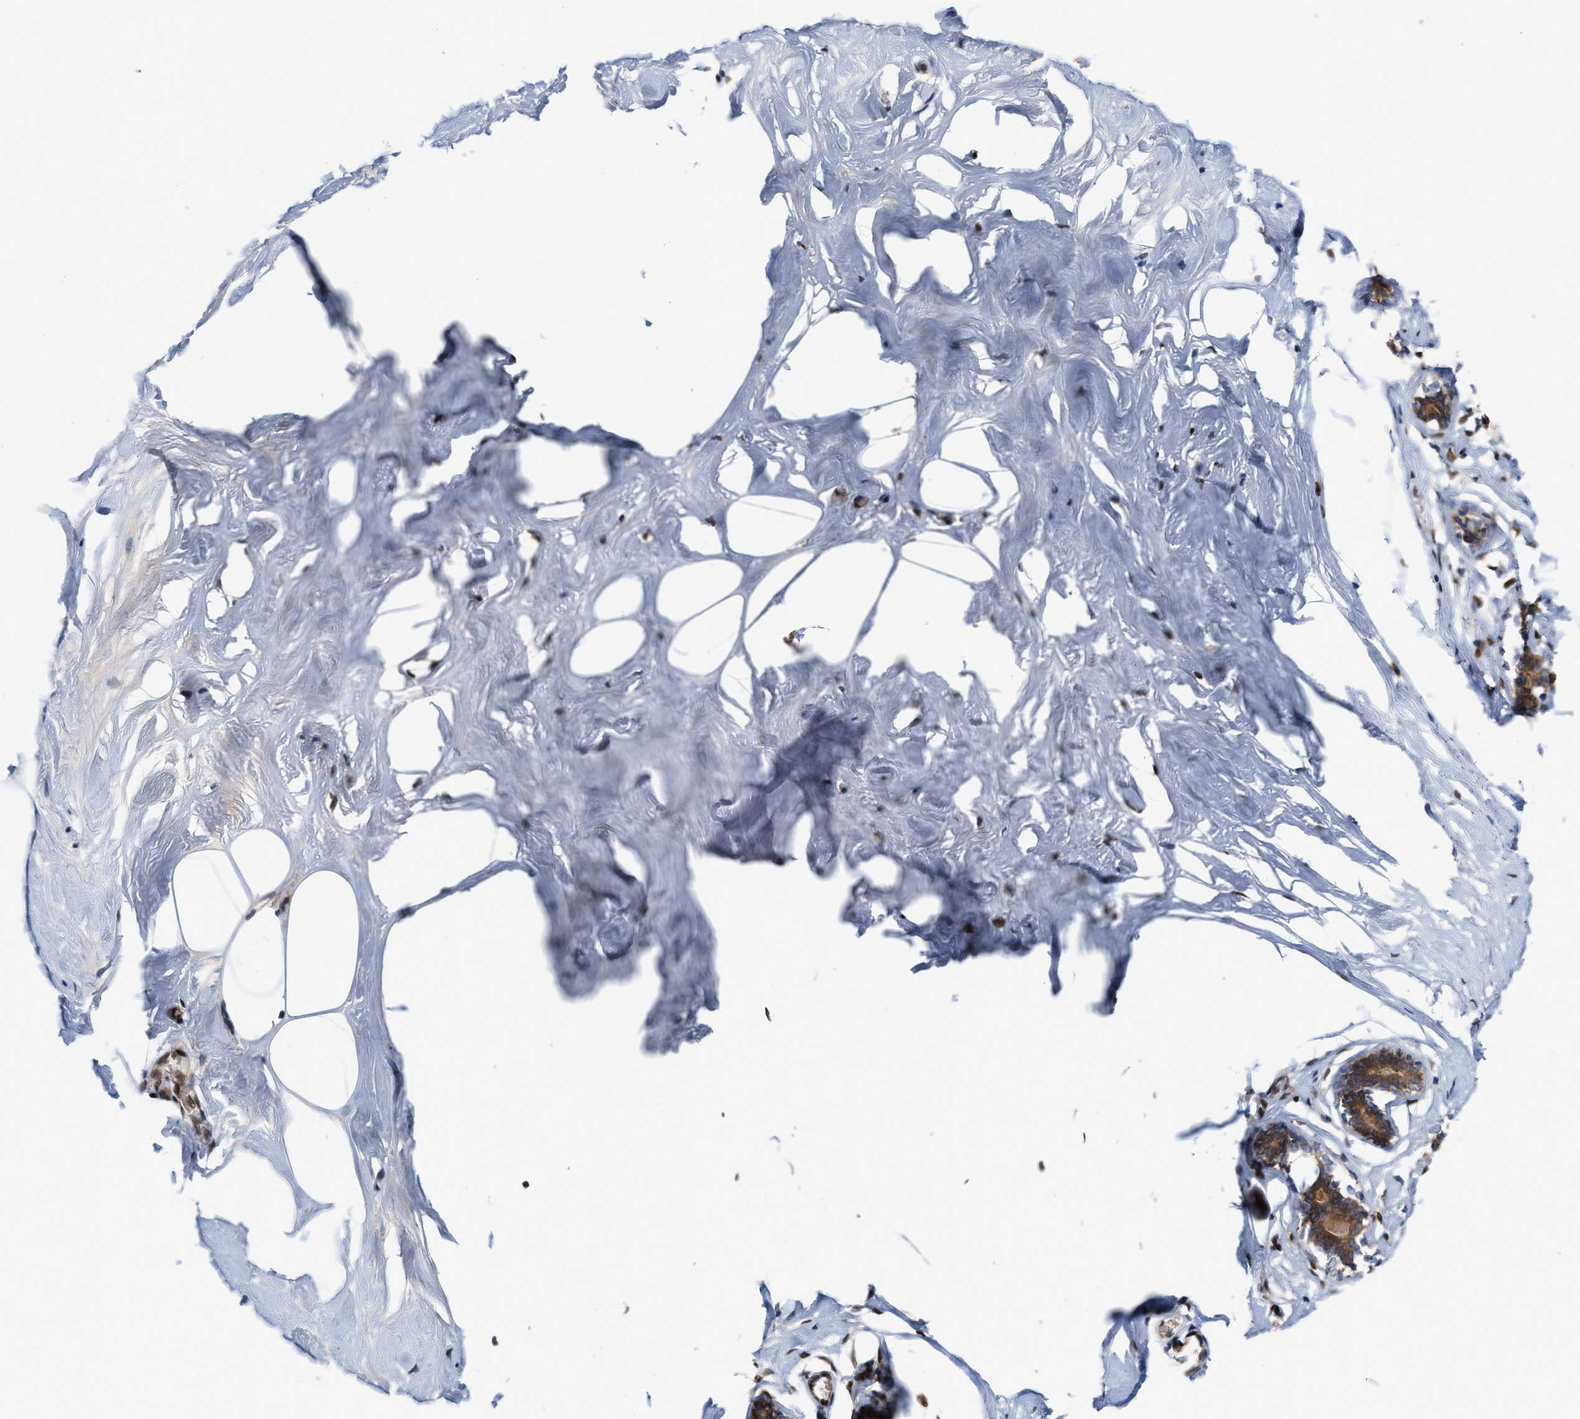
{"staining": {"intensity": "moderate", "quantity": ">75%", "location": "cytoplasmic/membranous"}, "tissue": "adipose tissue", "cell_type": "Adipocytes", "image_type": "normal", "snomed": [{"axis": "morphology", "description": "Normal tissue, NOS"}, {"axis": "morphology", "description": "Fibrosis, NOS"}, {"axis": "topography", "description": "Breast"}, {"axis": "topography", "description": "Adipose tissue"}], "caption": "Protein expression by immunohistochemistry demonstrates moderate cytoplasmic/membranous positivity in about >75% of adipocytes in unremarkable adipose tissue.", "gene": "TCF4", "patient": {"sex": "female", "age": 39}}